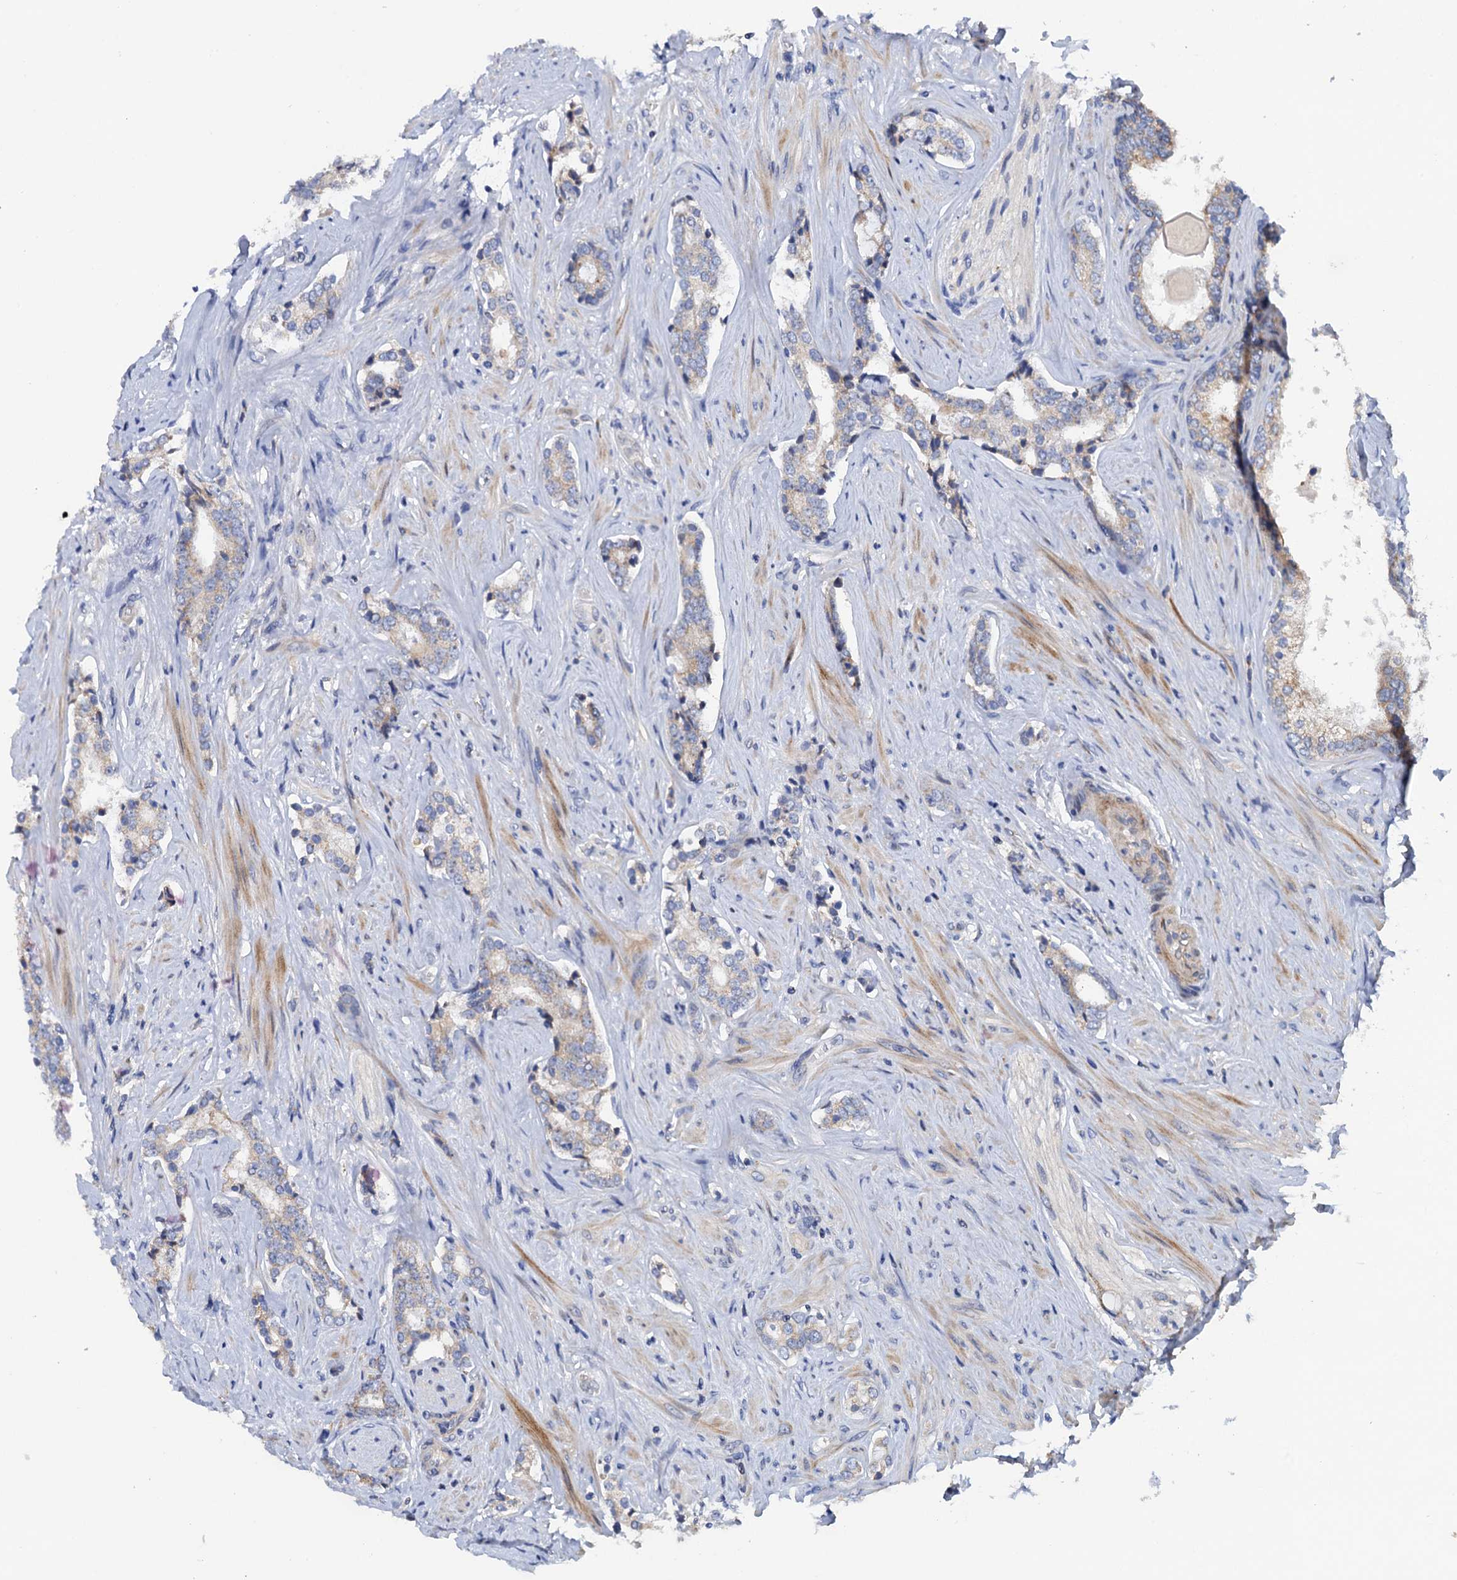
{"staining": {"intensity": "weak", "quantity": "25%-75%", "location": "cytoplasmic/membranous"}, "tissue": "prostate cancer", "cell_type": "Tumor cells", "image_type": "cancer", "snomed": [{"axis": "morphology", "description": "Adenocarcinoma, High grade"}, {"axis": "topography", "description": "Prostate"}], "caption": "Prostate adenocarcinoma (high-grade) stained for a protein demonstrates weak cytoplasmic/membranous positivity in tumor cells.", "gene": "MRPL48", "patient": {"sex": "male", "age": 63}}